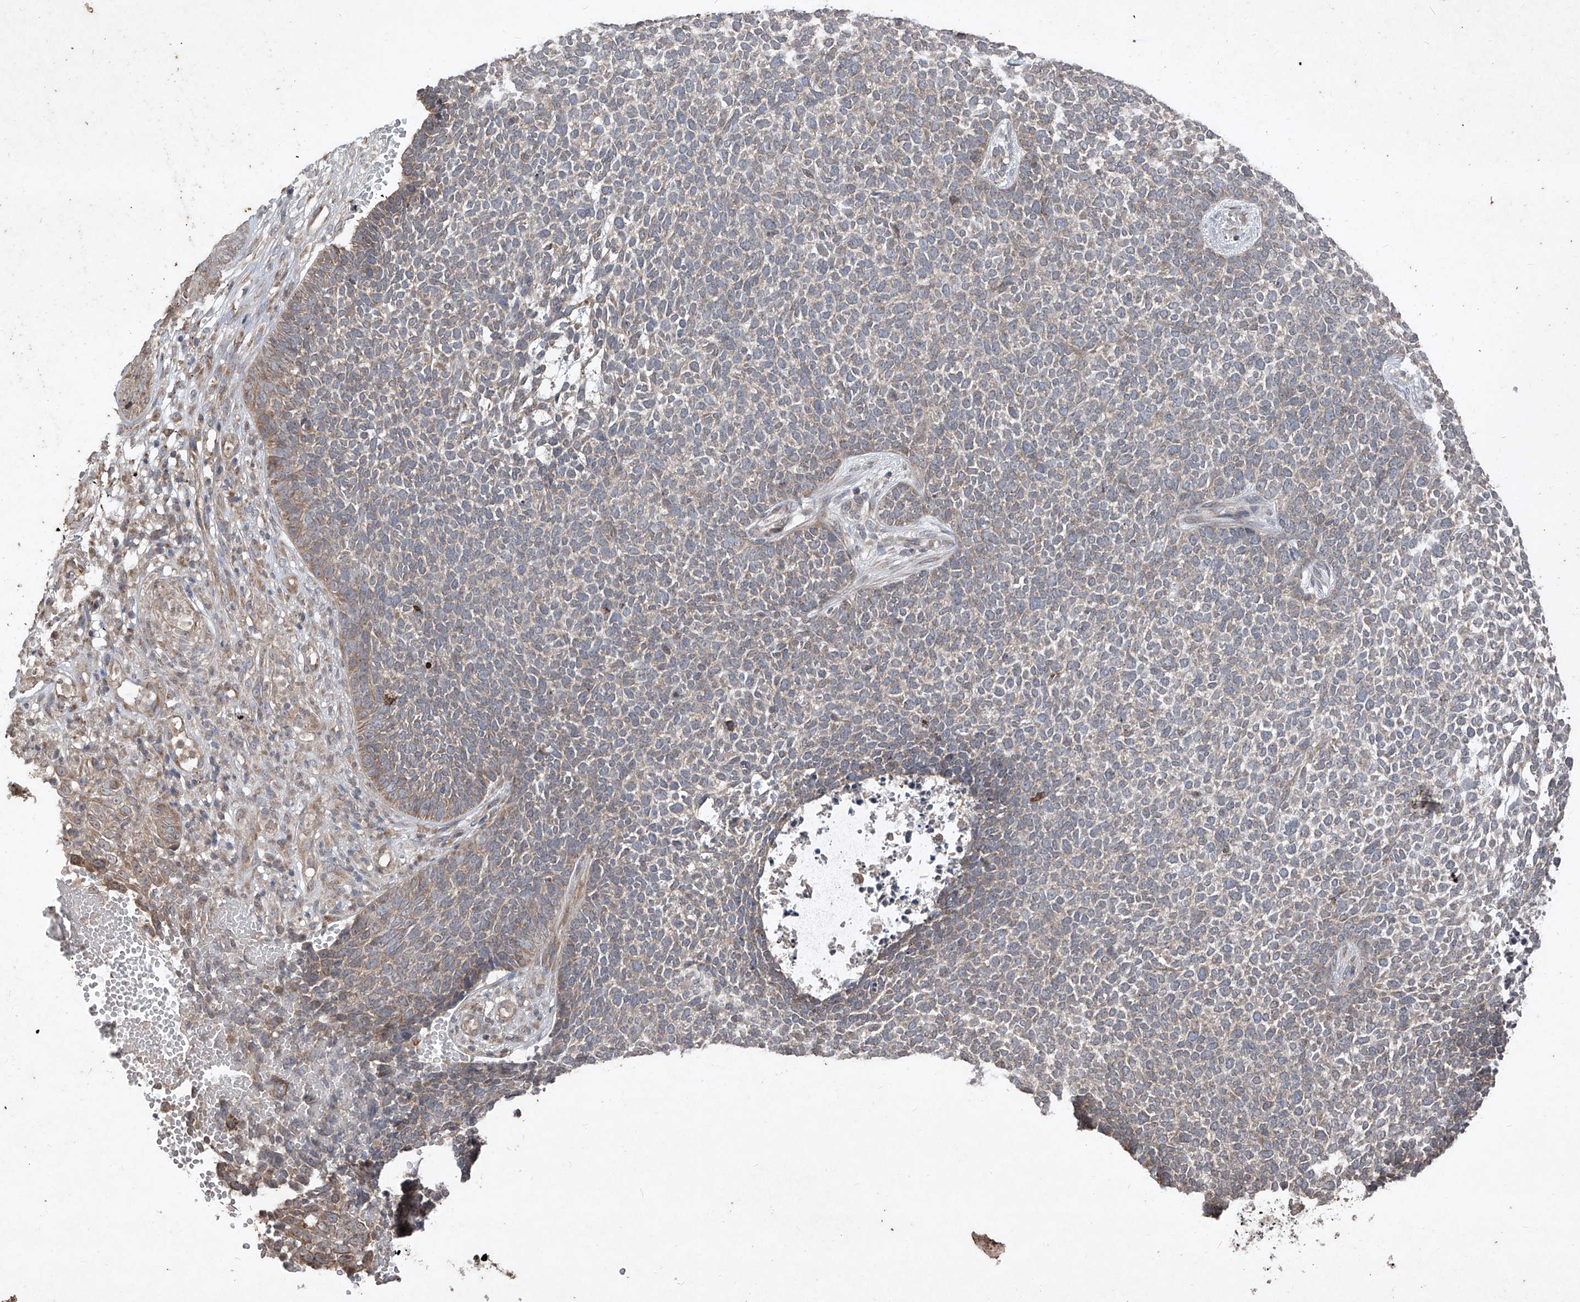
{"staining": {"intensity": "moderate", "quantity": "25%-75%", "location": "cytoplasmic/membranous"}, "tissue": "skin cancer", "cell_type": "Tumor cells", "image_type": "cancer", "snomed": [{"axis": "morphology", "description": "Basal cell carcinoma"}, {"axis": "topography", "description": "Skin"}], "caption": "Immunohistochemistry staining of skin basal cell carcinoma, which reveals medium levels of moderate cytoplasmic/membranous staining in about 25%-75% of tumor cells indicating moderate cytoplasmic/membranous protein positivity. The staining was performed using DAB (brown) for protein detection and nuclei were counterstained in hematoxylin (blue).", "gene": "ABCD3", "patient": {"sex": "female", "age": 84}}